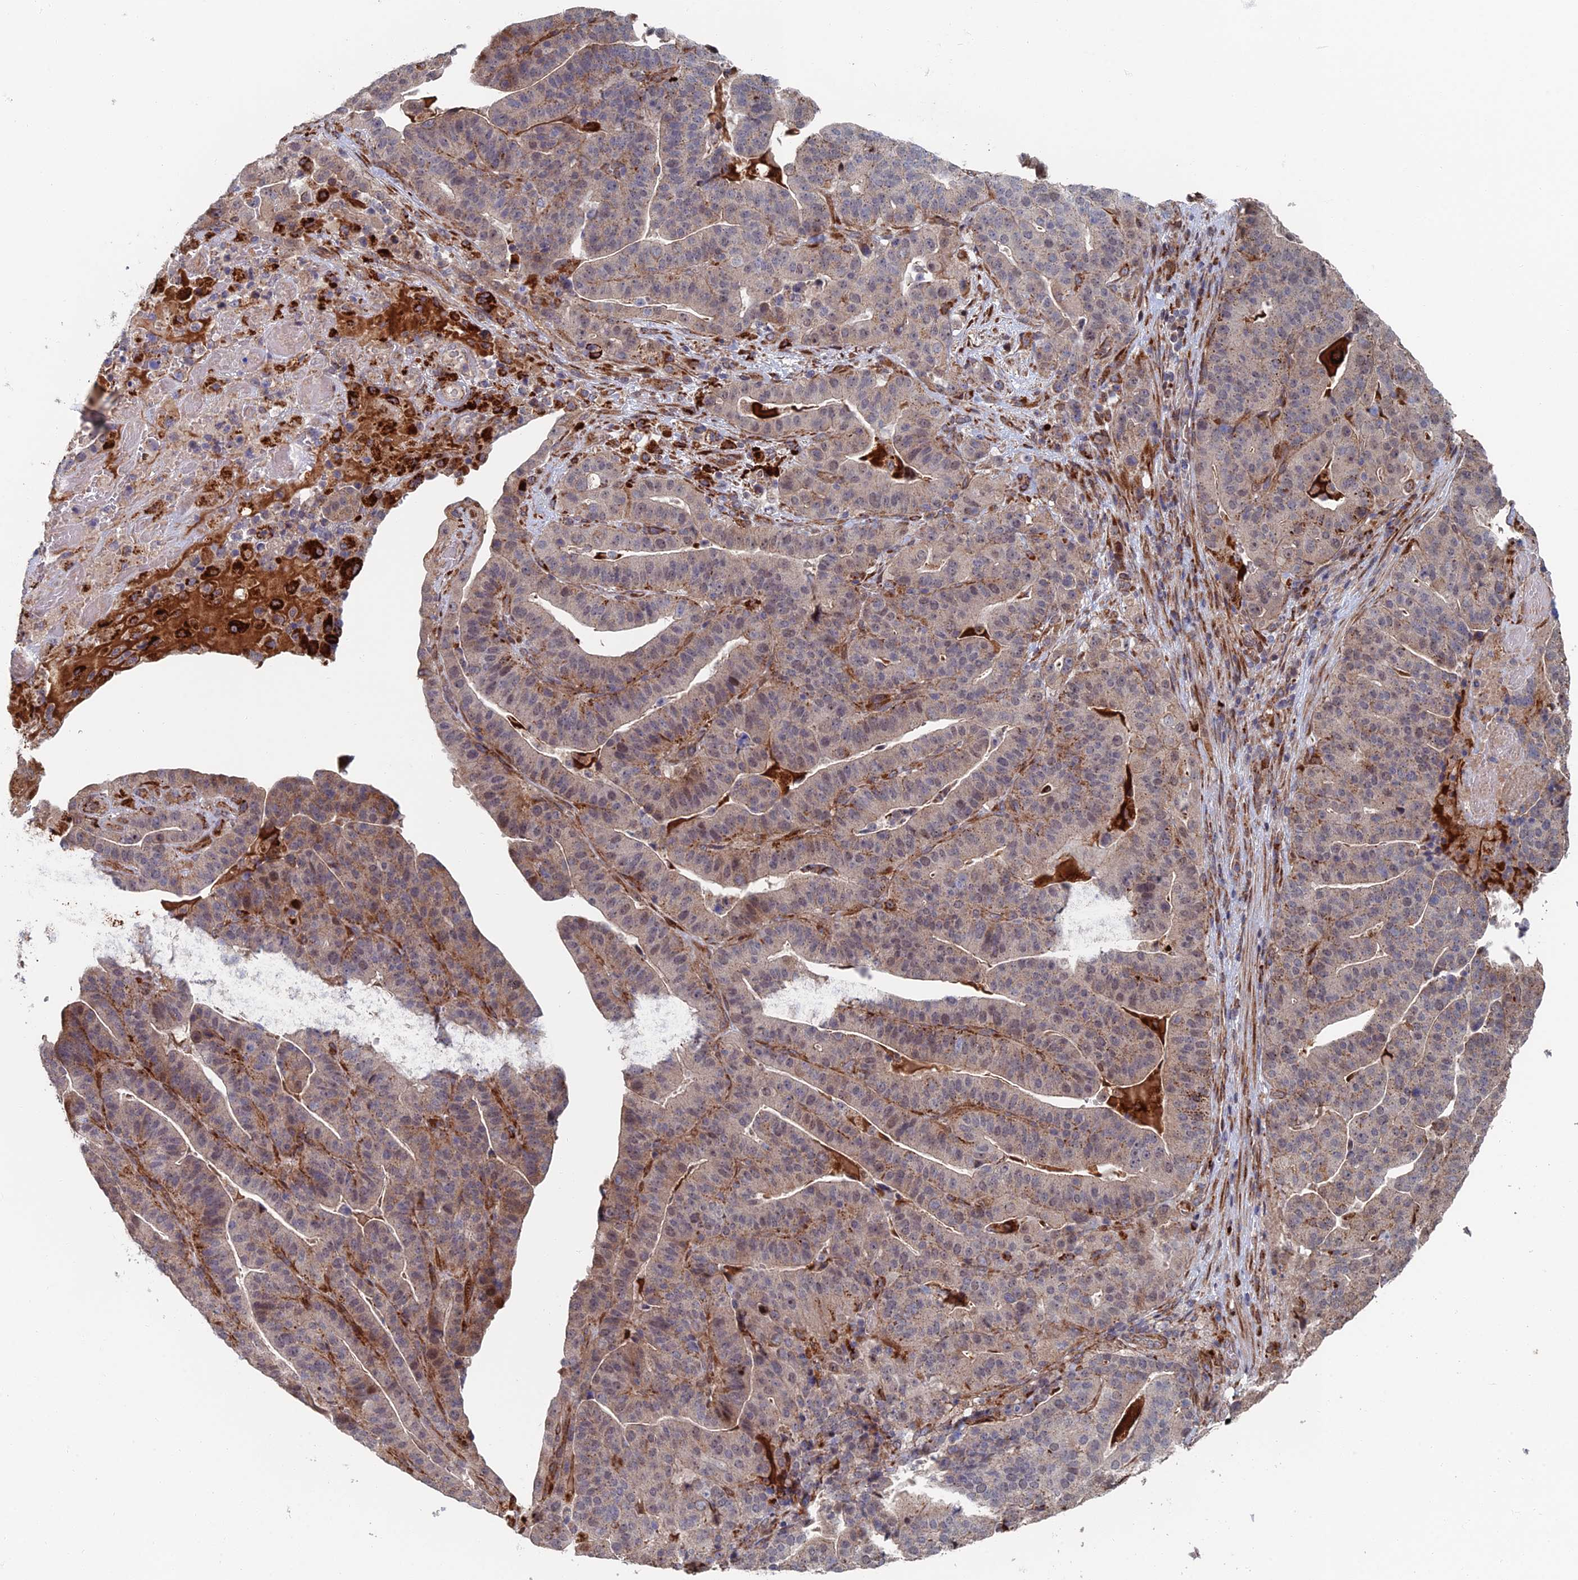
{"staining": {"intensity": "negative", "quantity": "none", "location": "none"}, "tissue": "stomach cancer", "cell_type": "Tumor cells", "image_type": "cancer", "snomed": [{"axis": "morphology", "description": "Adenocarcinoma, NOS"}, {"axis": "topography", "description": "Stomach"}], "caption": "Adenocarcinoma (stomach) was stained to show a protein in brown. There is no significant staining in tumor cells.", "gene": "GTF2IRD1", "patient": {"sex": "male", "age": 48}}